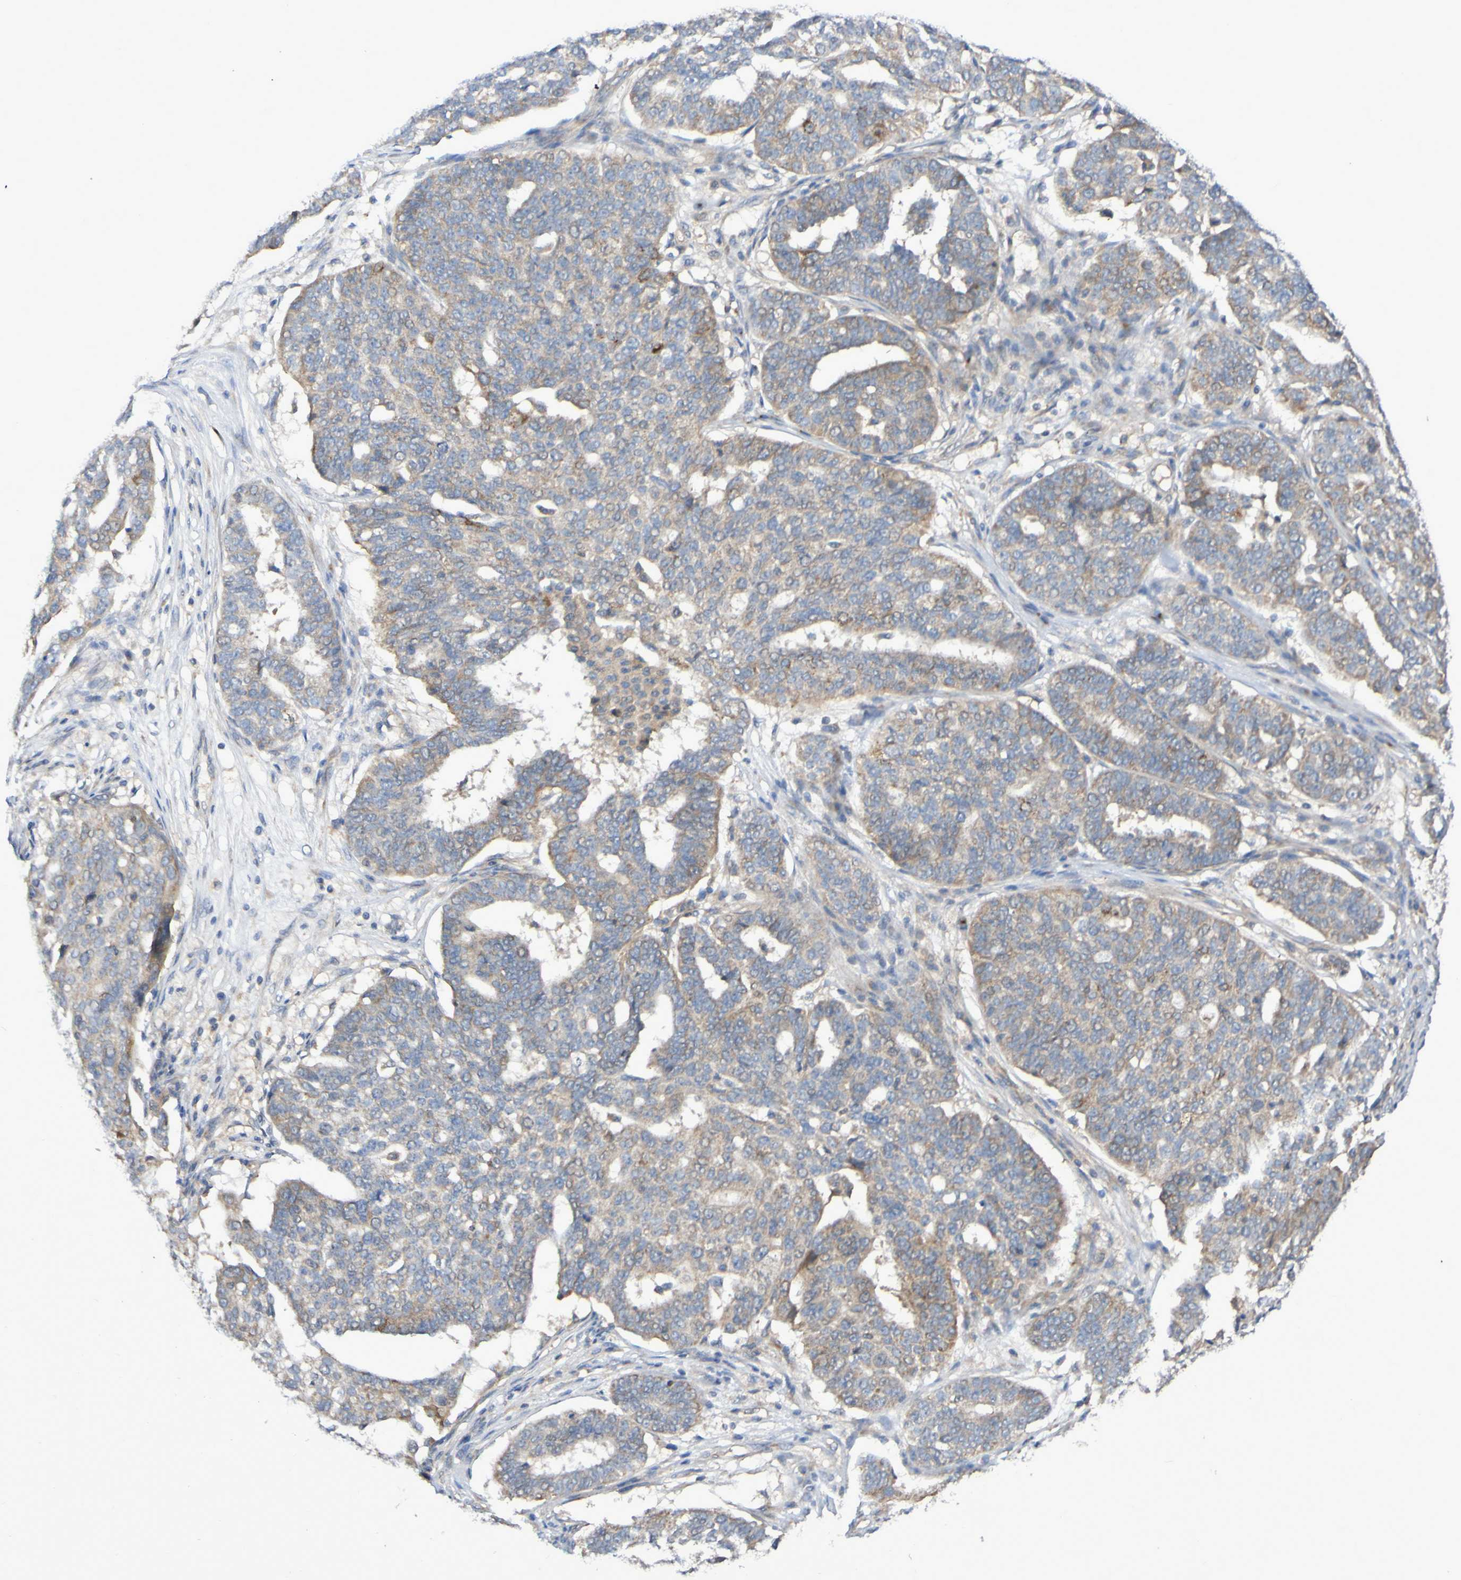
{"staining": {"intensity": "weak", "quantity": ">75%", "location": "cytoplasmic/membranous"}, "tissue": "ovarian cancer", "cell_type": "Tumor cells", "image_type": "cancer", "snomed": [{"axis": "morphology", "description": "Cystadenocarcinoma, serous, NOS"}, {"axis": "topography", "description": "Ovary"}], "caption": "Tumor cells exhibit weak cytoplasmic/membranous staining in about >75% of cells in ovarian serous cystadenocarcinoma.", "gene": "LMBRD2", "patient": {"sex": "female", "age": 59}}